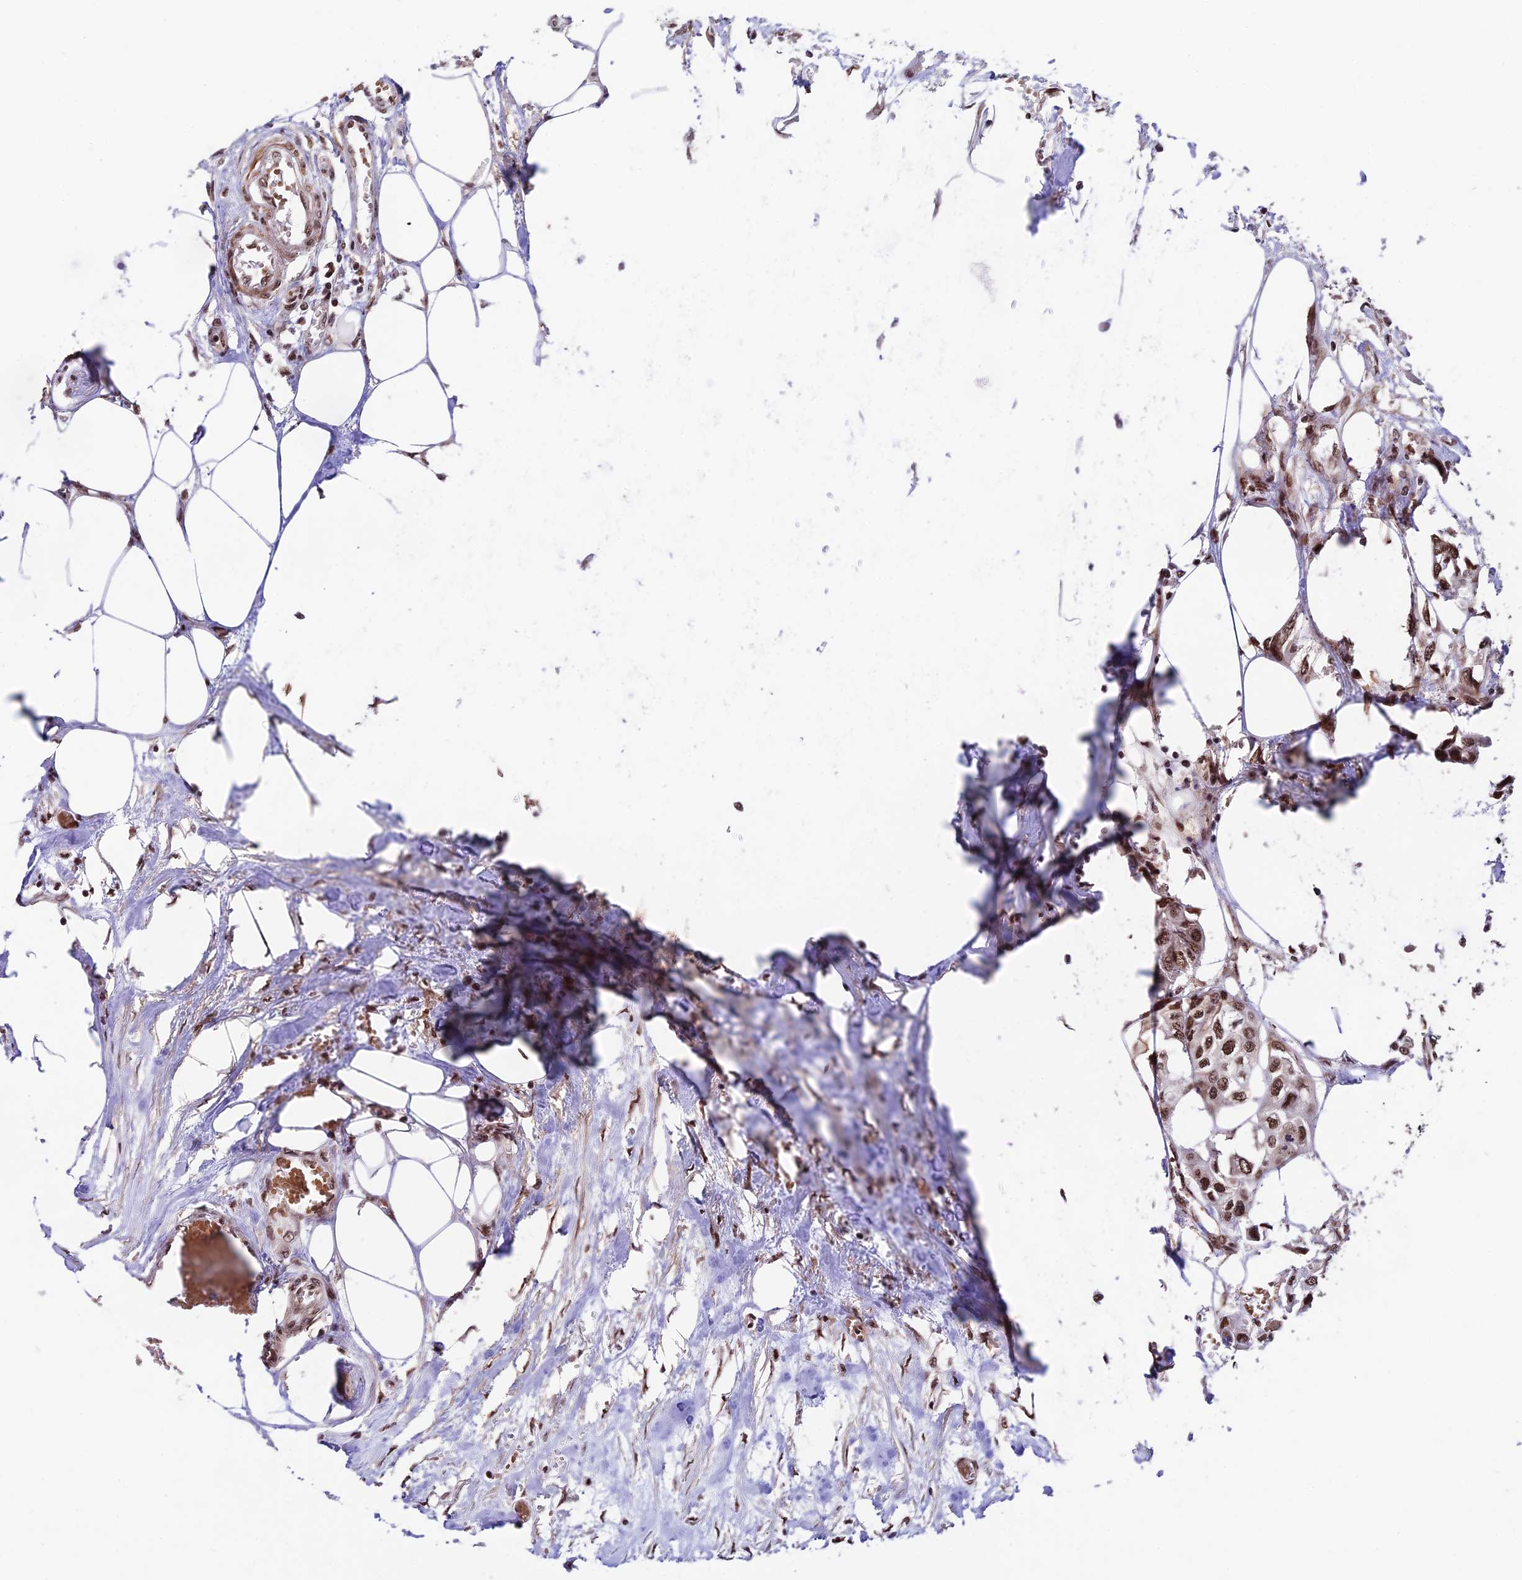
{"staining": {"intensity": "strong", "quantity": ">75%", "location": "nuclear"}, "tissue": "urothelial cancer", "cell_type": "Tumor cells", "image_type": "cancer", "snomed": [{"axis": "morphology", "description": "Urothelial carcinoma, High grade"}, {"axis": "topography", "description": "Urinary bladder"}], "caption": "Protein staining of urothelial cancer tissue demonstrates strong nuclear staining in approximately >75% of tumor cells. Using DAB (brown) and hematoxylin (blue) stains, captured at high magnification using brightfield microscopy.", "gene": "RBM42", "patient": {"sex": "male", "age": 64}}